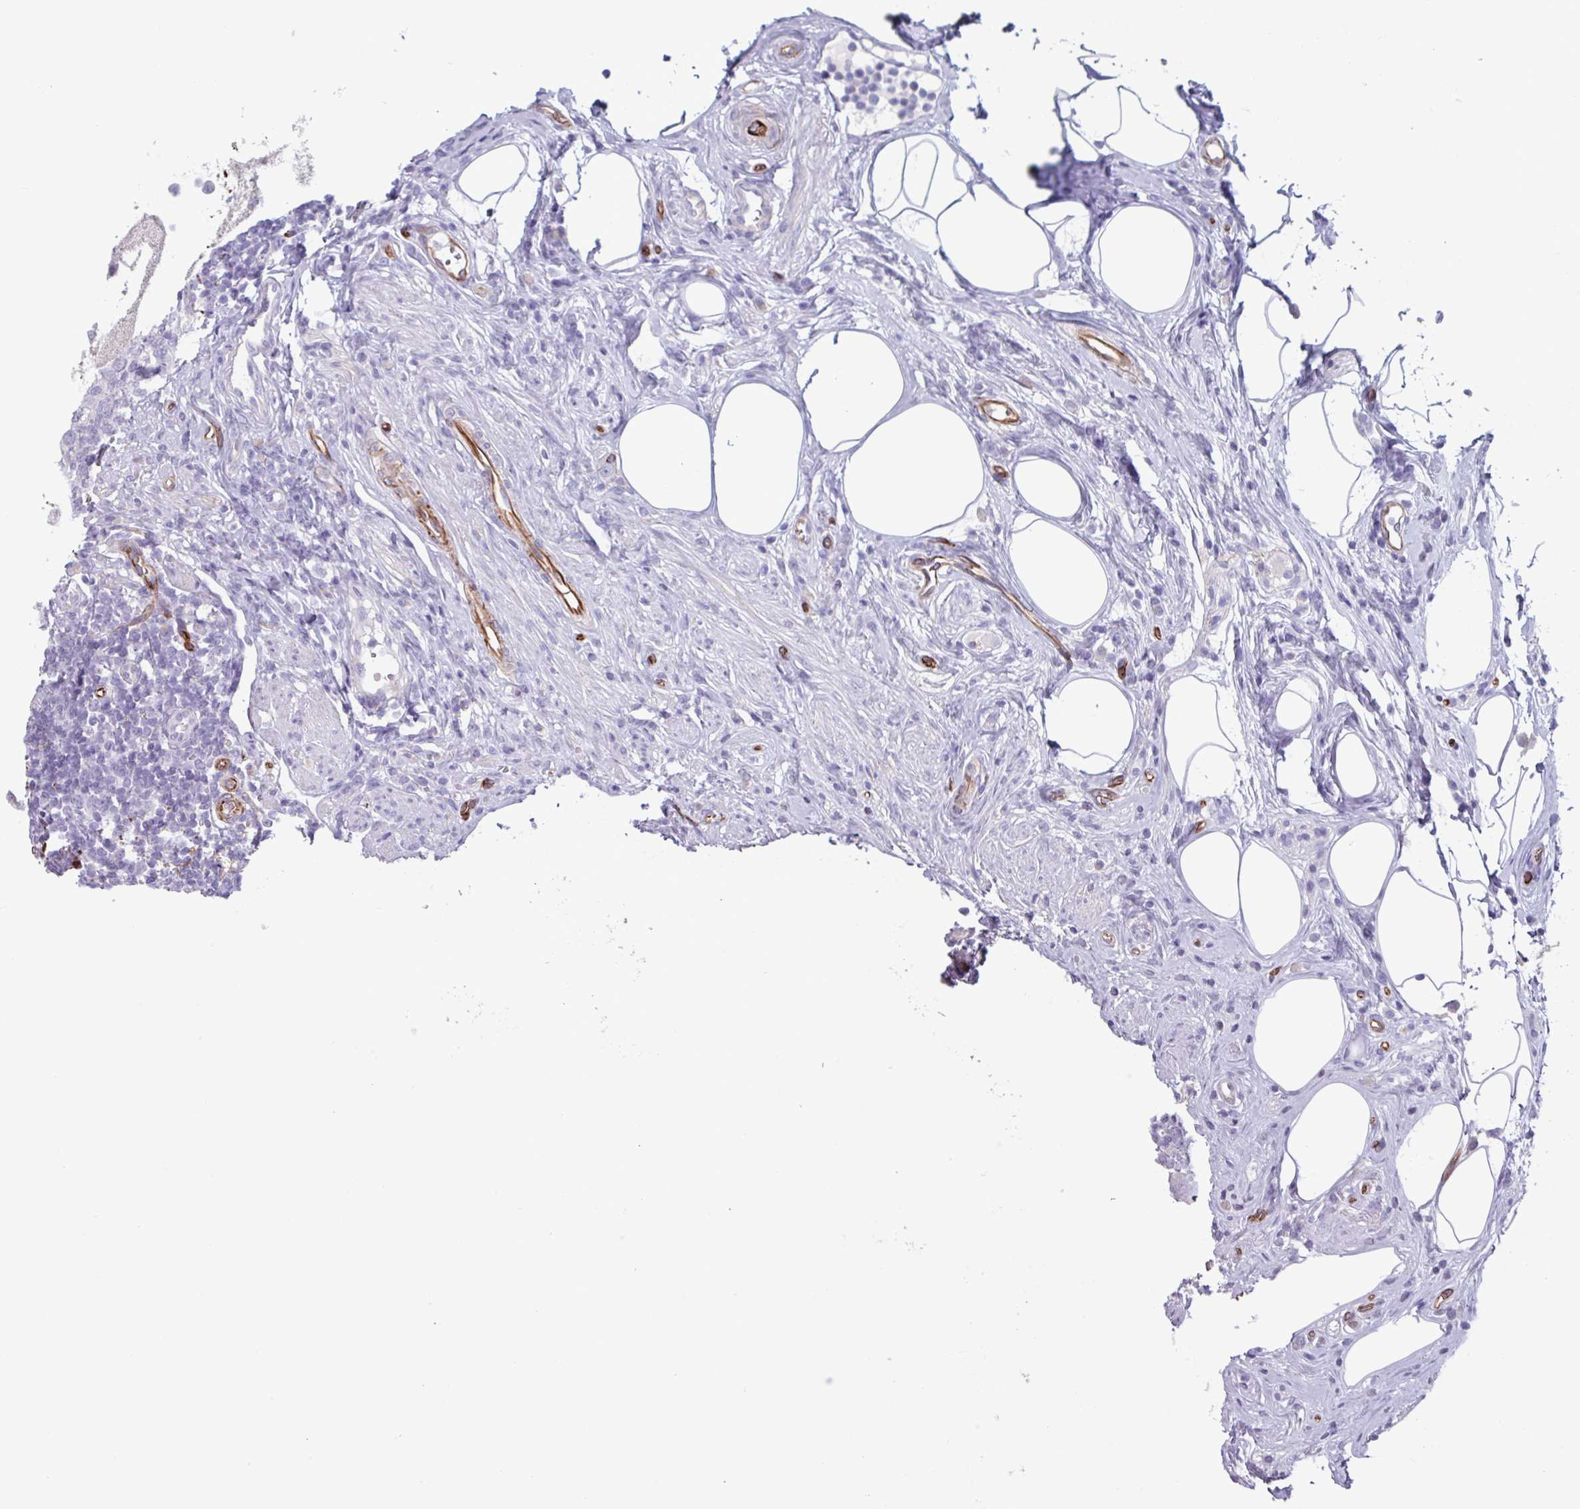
{"staining": {"intensity": "negative", "quantity": "none", "location": "none"}, "tissue": "appendix", "cell_type": "Glandular cells", "image_type": "normal", "snomed": [{"axis": "morphology", "description": "Normal tissue, NOS"}, {"axis": "topography", "description": "Appendix"}], "caption": "This is an IHC micrograph of normal appendix. There is no staining in glandular cells.", "gene": "BTD", "patient": {"sex": "female", "age": 56}}